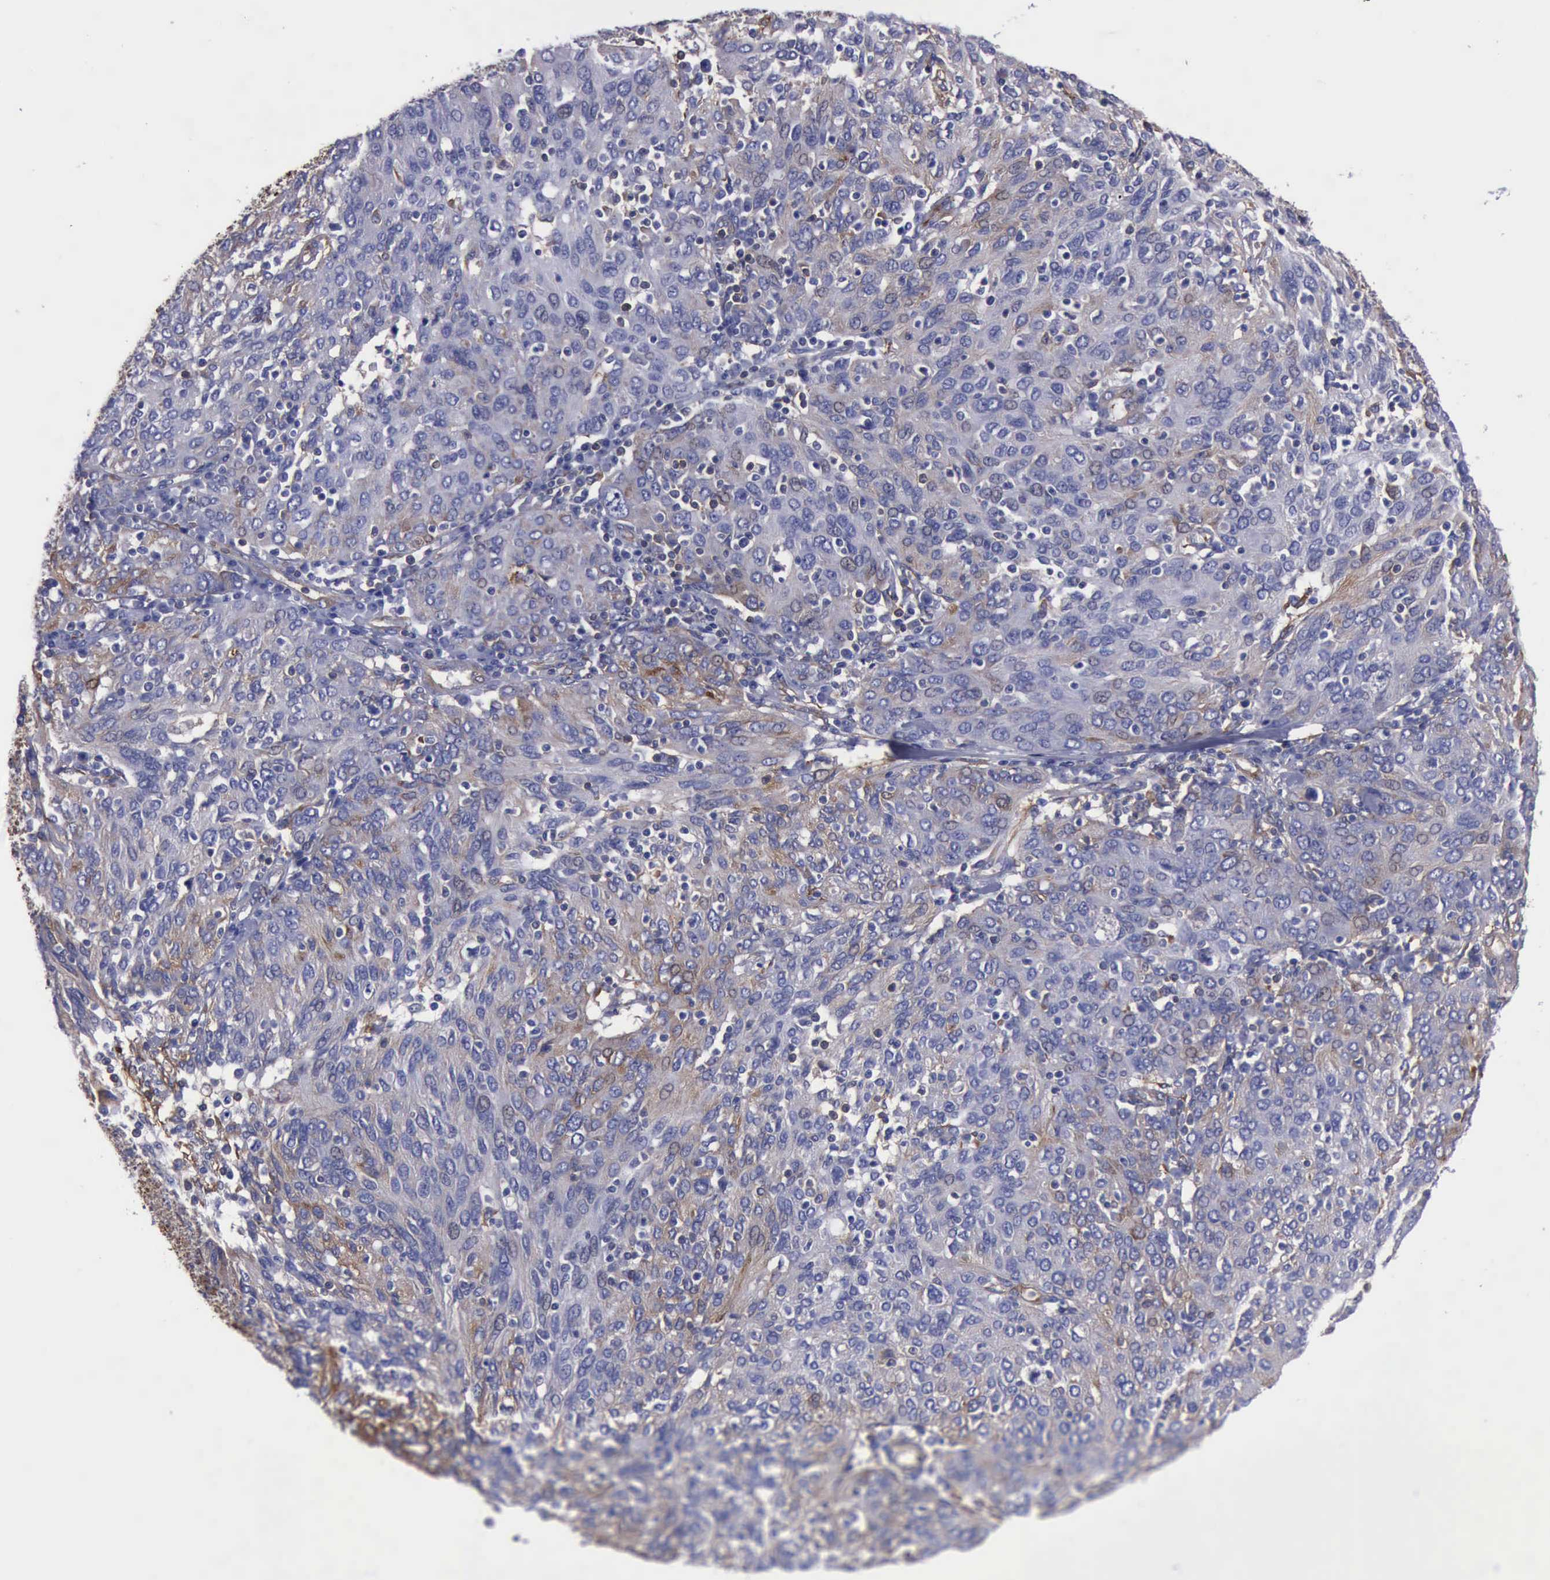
{"staining": {"intensity": "moderate", "quantity": "<25%", "location": "cytoplasmic/membranous"}, "tissue": "ovarian cancer", "cell_type": "Tumor cells", "image_type": "cancer", "snomed": [{"axis": "morphology", "description": "Carcinoma, endometroid"}, {"axis": "topography", "description": "Ovary"}], "caption": "The image reveals staining of ovarian cancer (endometroid carcinoma), revealing moderate cytoplasmic/membranous protein staining (brown color) within tumor cells.", "gene": "FLNA", "patient": {"sex": "female", "age": 50}}